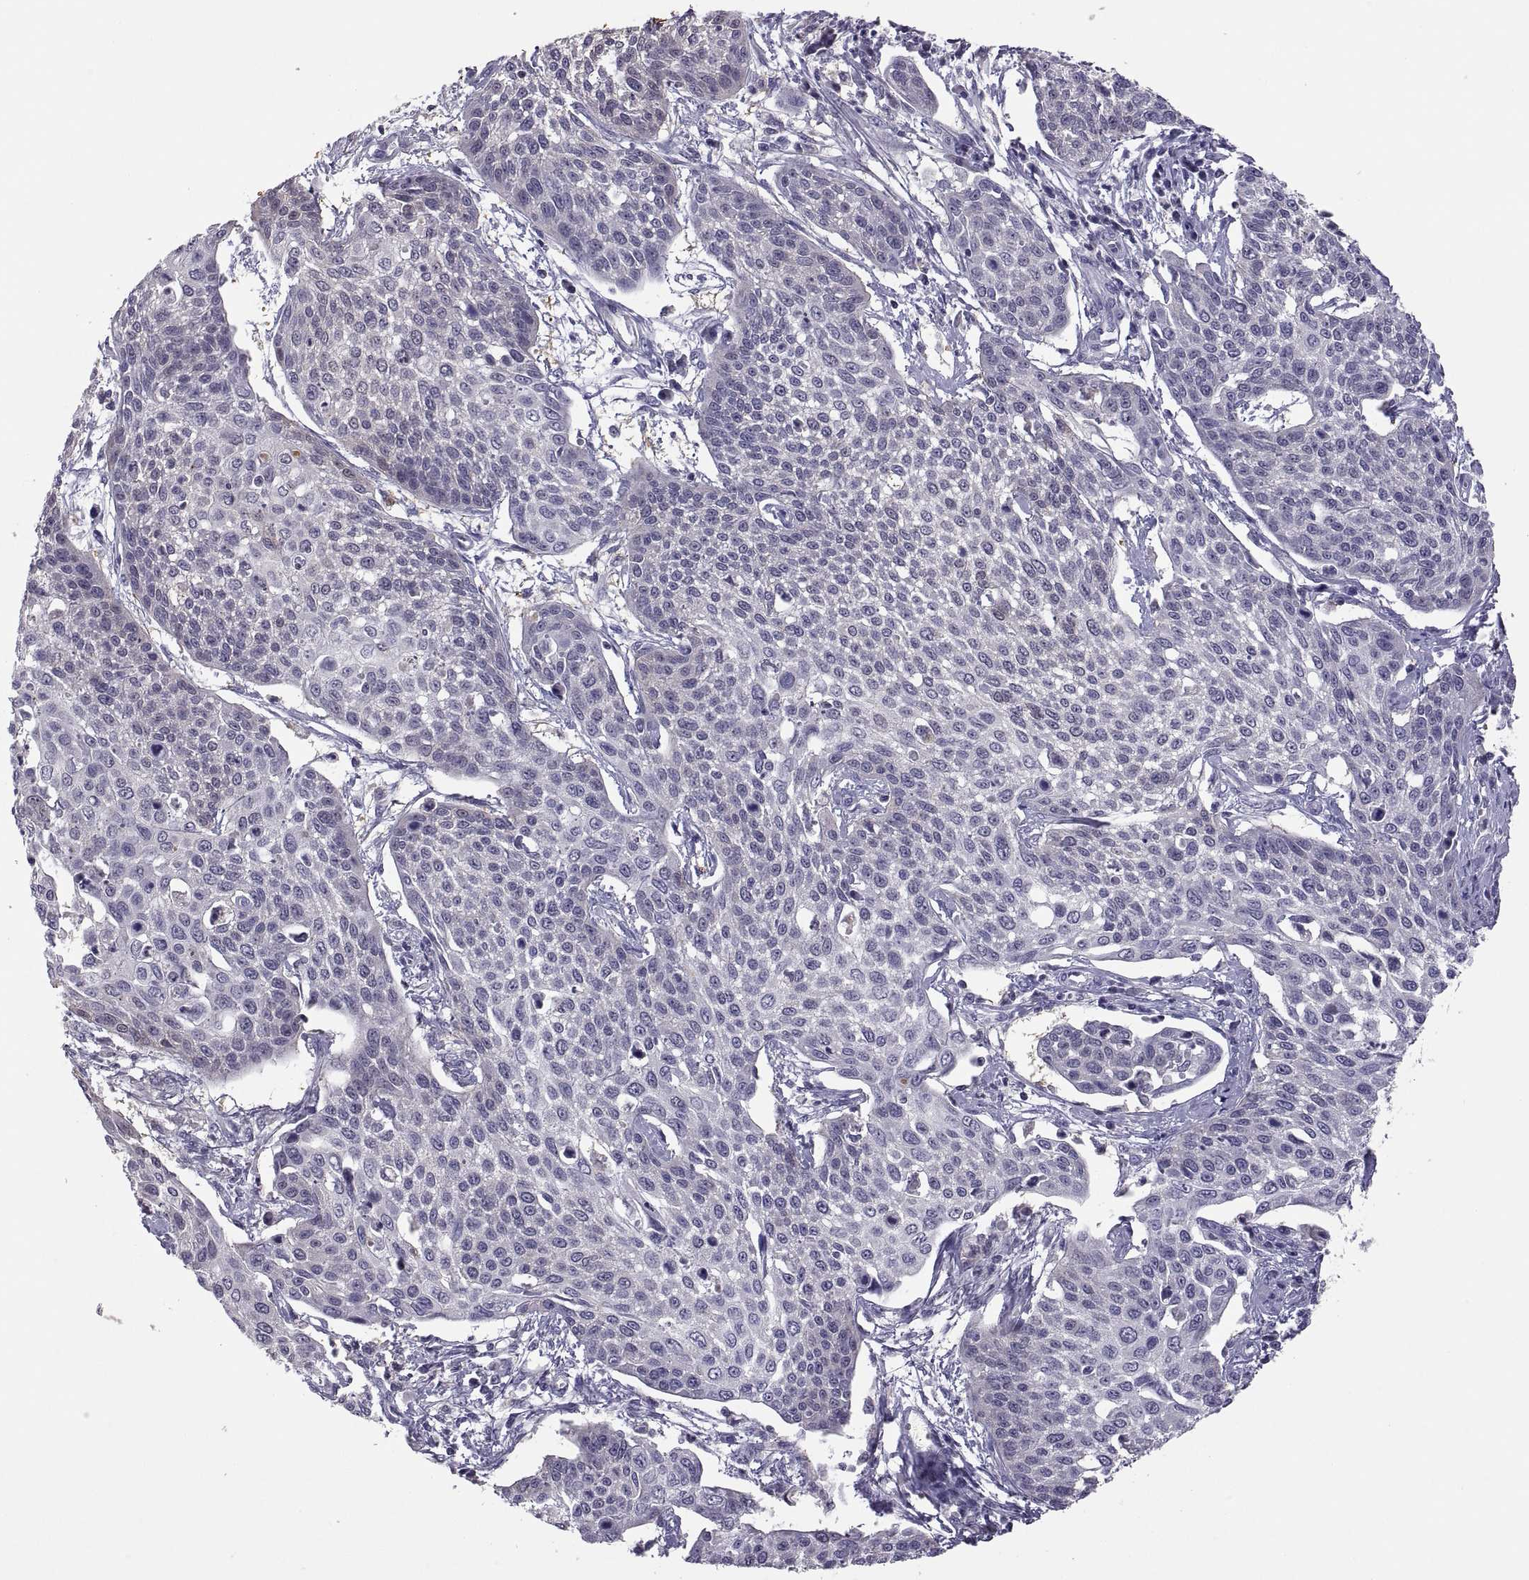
{"staining": {"intensity": "negative", "quantity": "none", "location": "none"}, "tissue": "cervical cancer", "cell_type": "Tumor cells", "image_type": "cancer", "snomed": [{"axis": "morphology", "description": "Squamous cell carcinoma, NOS"}, {"axis": "topography", "description": "Cervix"}], "caption": "Tumor cells are negative for brown protein staining in cervical squamous cell carcinoma.", "gene": "FGF9", "patient": {"sex": "female", "age": 34}}